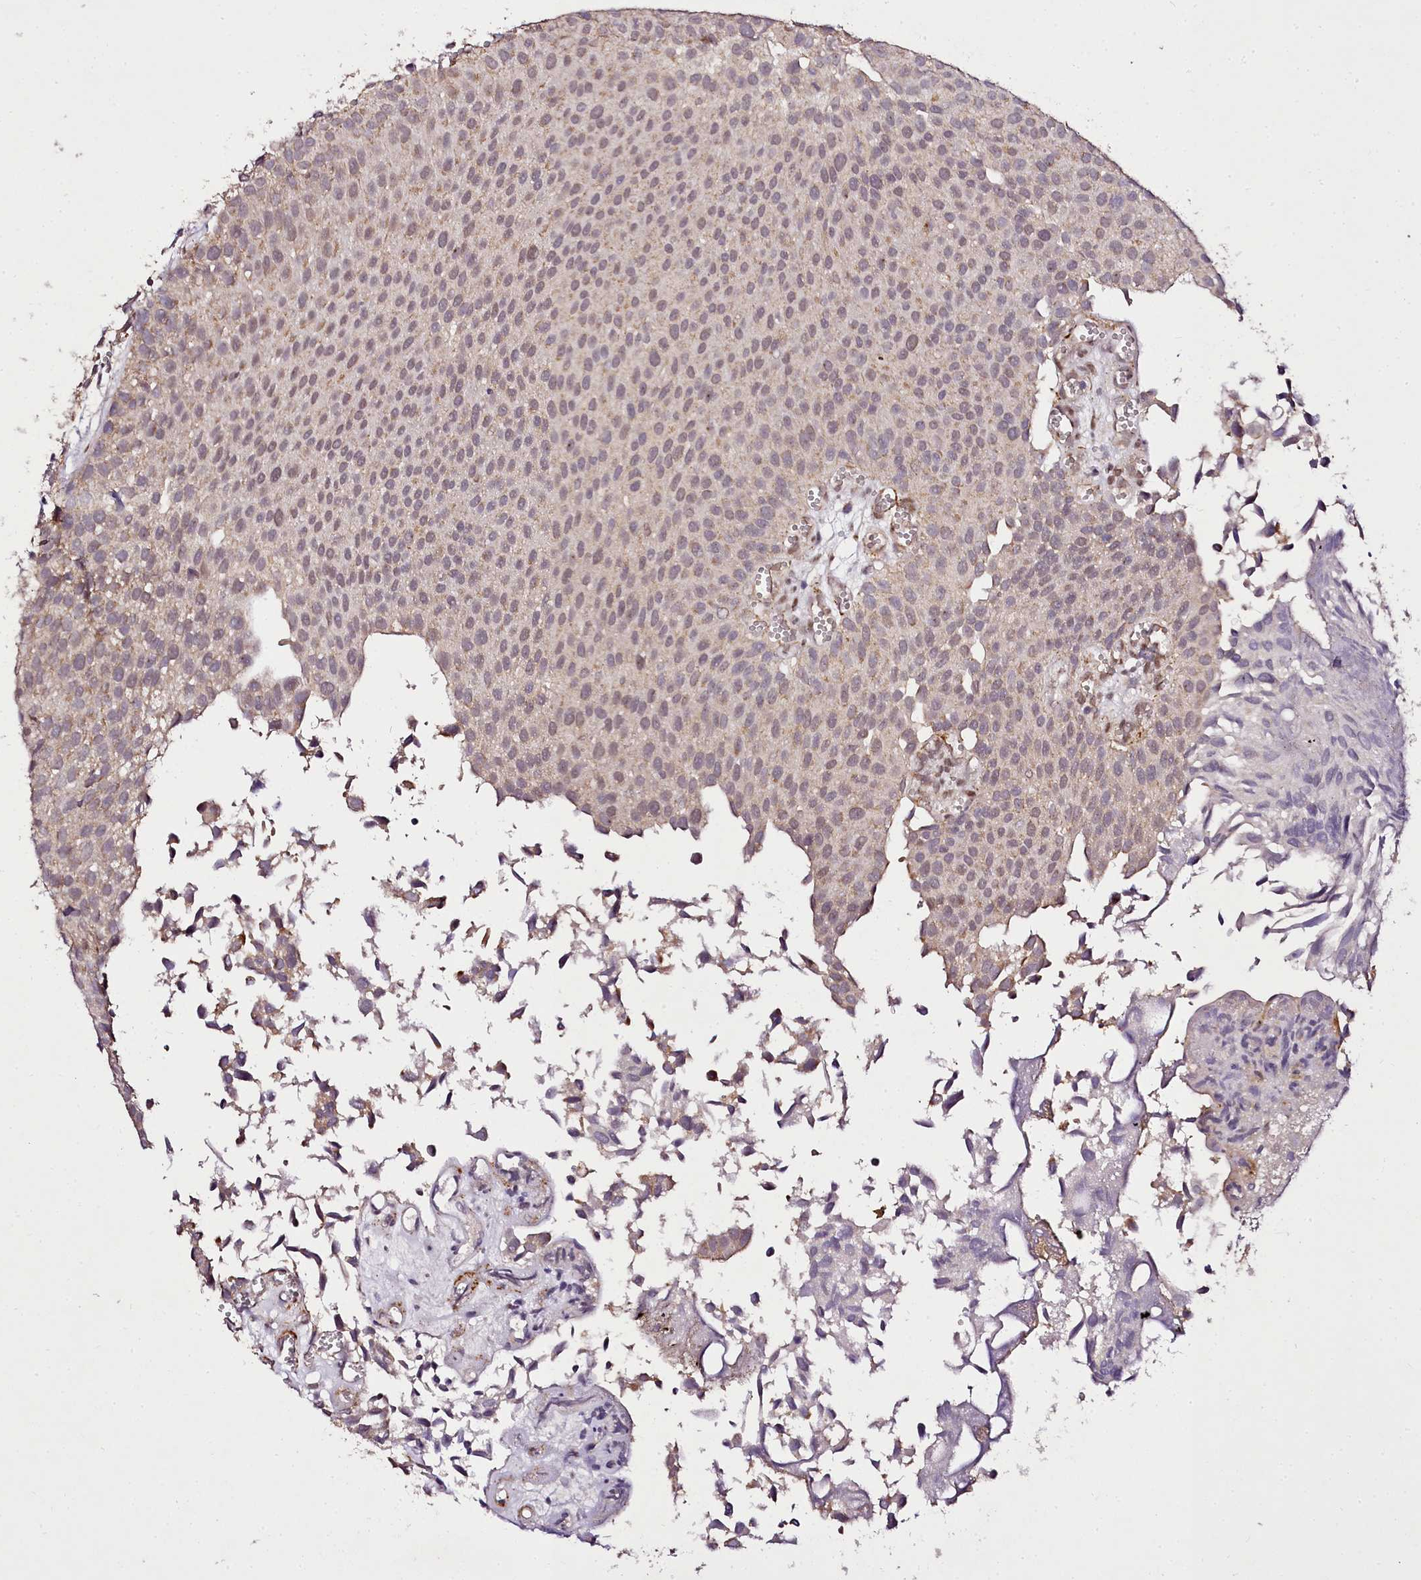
{"staining": {"intensity": "moderate", "quantity": "<25%", "location": "cytoplasmic/membranous"}, "tissue": "urothelial cancer", "cell_type": "Tumor cells", "image_type": "cancer", "snomed": [{"axis": "morphology", "description": "Urothelial carcinoma, Low grade"}, {"axis": "topography", "description": "Urinary bladder"}], "caption": "Immunohistochemical staining of human low-grade urothelial carcinoma shows low levels of moderate cytoplasmic/membranous protein positivity in approximately <25% of tumor cells. (DAB (3,3'-diaminobenzidine) IHC, brown staining for protein, blue staining for nuclei).", "gene": "EDIL3", "patient": {"sex": "male", "age": 88}}